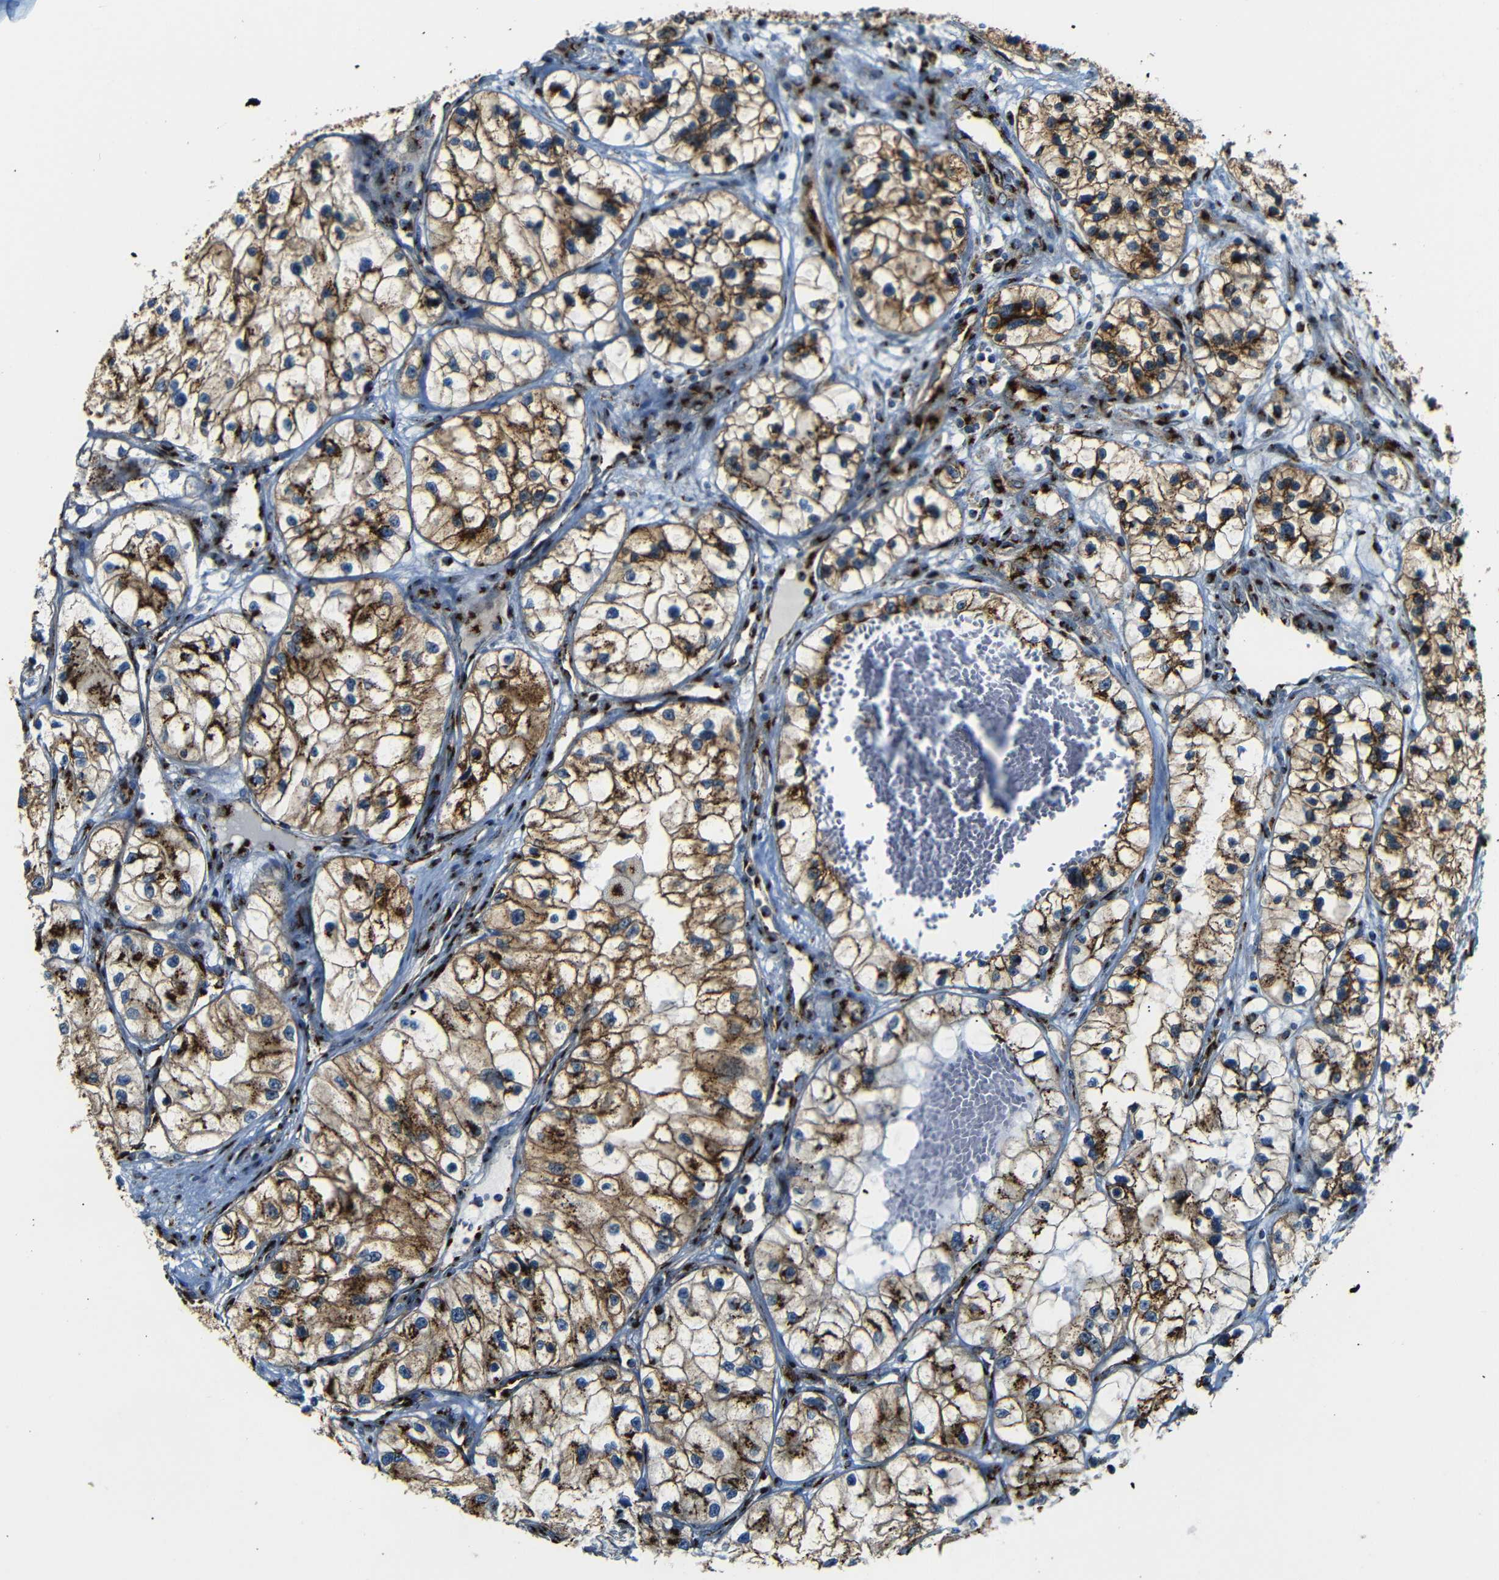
{"staining": {"intensity": "strong", "quantity": ">75%", "location": "cytoplasmic/membranous"}, "tissue": "renal cancer", "cell_type": "Tumor cells", "image_type": "cancer", "snomed": [{"axis": "morphology", "description": "Adenocarcinoma, NOS"}, {"axis": "topography", "description": "Kidney"}], "caption": "A histopathology image of human adenocarcinoma (renal) stained for a protein reveals strong cytoplasmic/membranous brown staining in tumor cells.", "gene": "TGOLN2", "patient": {"sex": "female", "age": 57}}